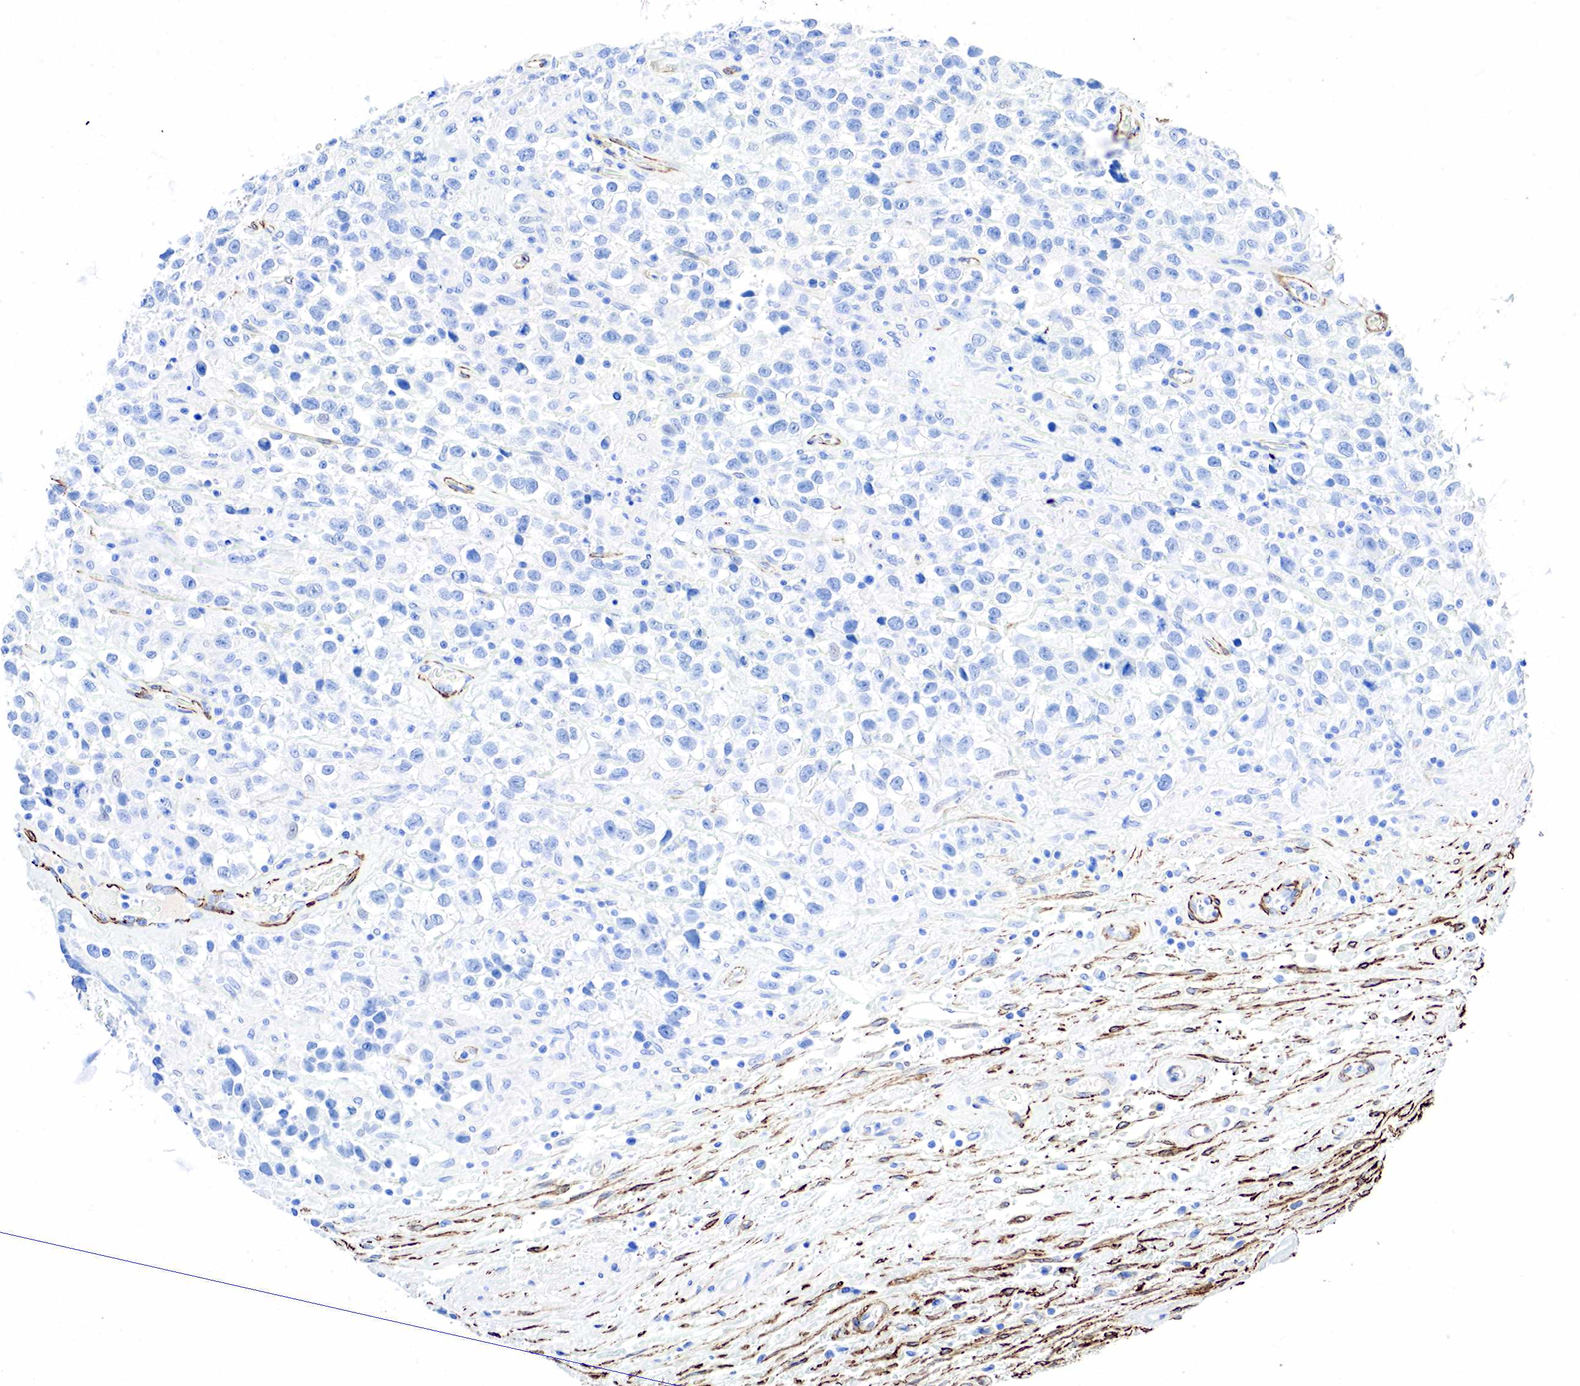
{"staining": {"intensity": "negative", "quantity": "none", "location": "none"}, "tissue": "testis cancer", "cell_type": "Tumor cells", "image_type": "cancer", "snomed": [{"axis": "morphology", "description": "Seminoma, NOS"}, {"axis": "topography", "description": "Testis"}], "caption": "An image of human testis seminoma is negative for staining in tumor cells. (Immunohistochemistry, brightfield microscopy, high magnification).", "gene": "ACTA1", "patient": {"sex": "male", "age": 43}}